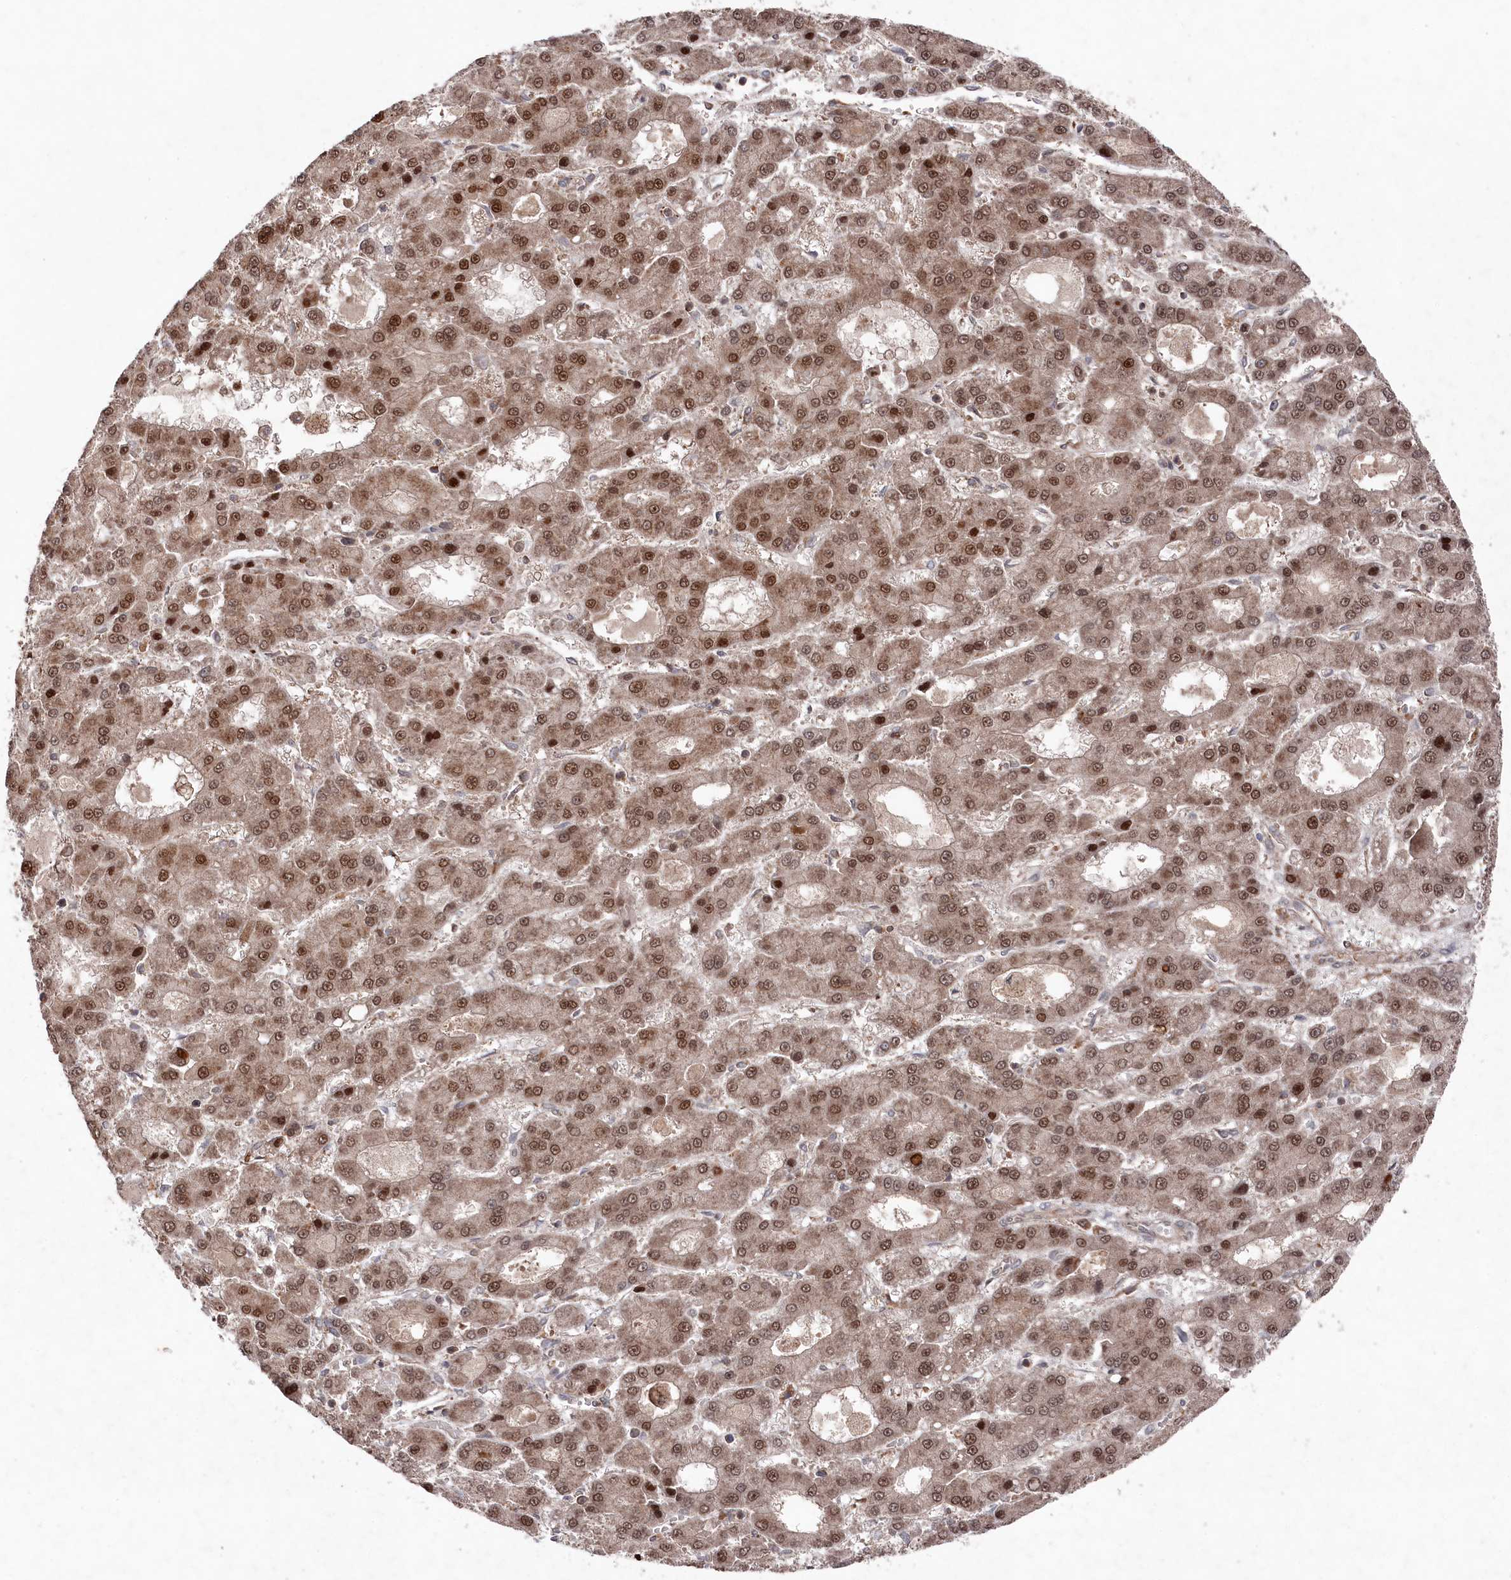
{"staining": {"intensity": "moderate", "quantity": ">75%", "location": "nuclear"}, "tissue": "liver cancer", "cell_type": "Tumor cells", "image_type": "cancer", "snomed": [{"axis": "morphology", "description": "Carcinoma, Hepatocellular, NOS"}, {"axis": "topography", "description": "Liver"}], "caption": "Hepatocellular carcinoma (liver) stained with a protein marker reveals moderate staining in tumor cells.", "gene": "BORCS7", "patient": {"sex": "male", "age": 70}}